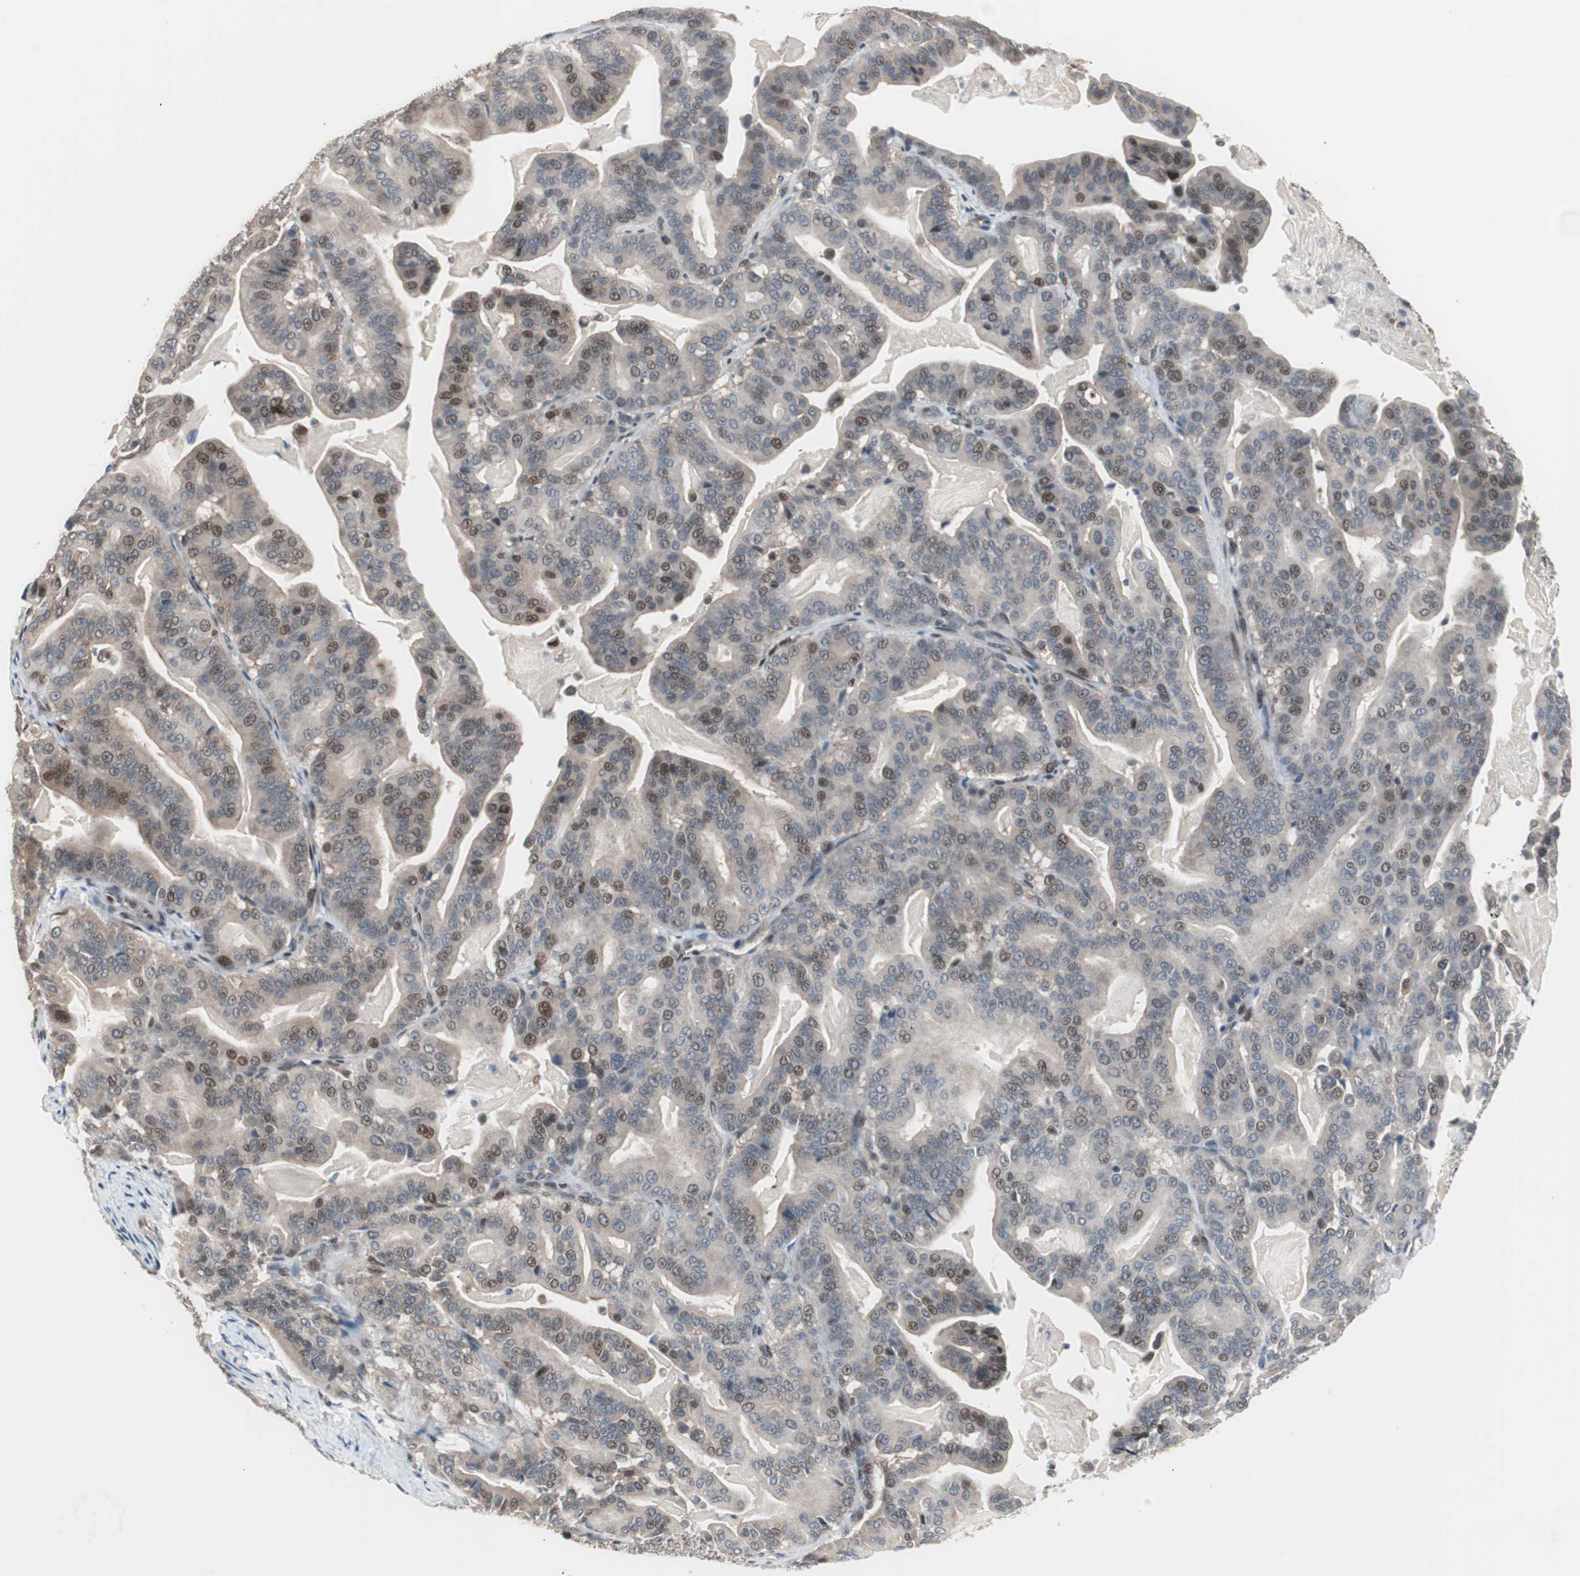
{"staining": {"intensity": "weak", "quantity": "<25%", "location": "nuclear"}, "tissue": "pancreatic cancer", "cell_type": "Tumor cells", "image_type": "cancer", "snomed": [{"axis": "morphology", "description": "Adenocarcinoma, NOS"}, {"axis": "topography", "description": "Pancreas"}], "caption": "Immunohistochemical staining of human pancreatic cancer (adenocarcinoma) reveals no significant expression in tumor cells. (DAB (3,3'-diaminobenzidine) immunohistochemistry (IHC) visualized using brightfield microscopy, high magnification).", "gene": "POLH", "patient": {"sex": "male", "age": 63}}